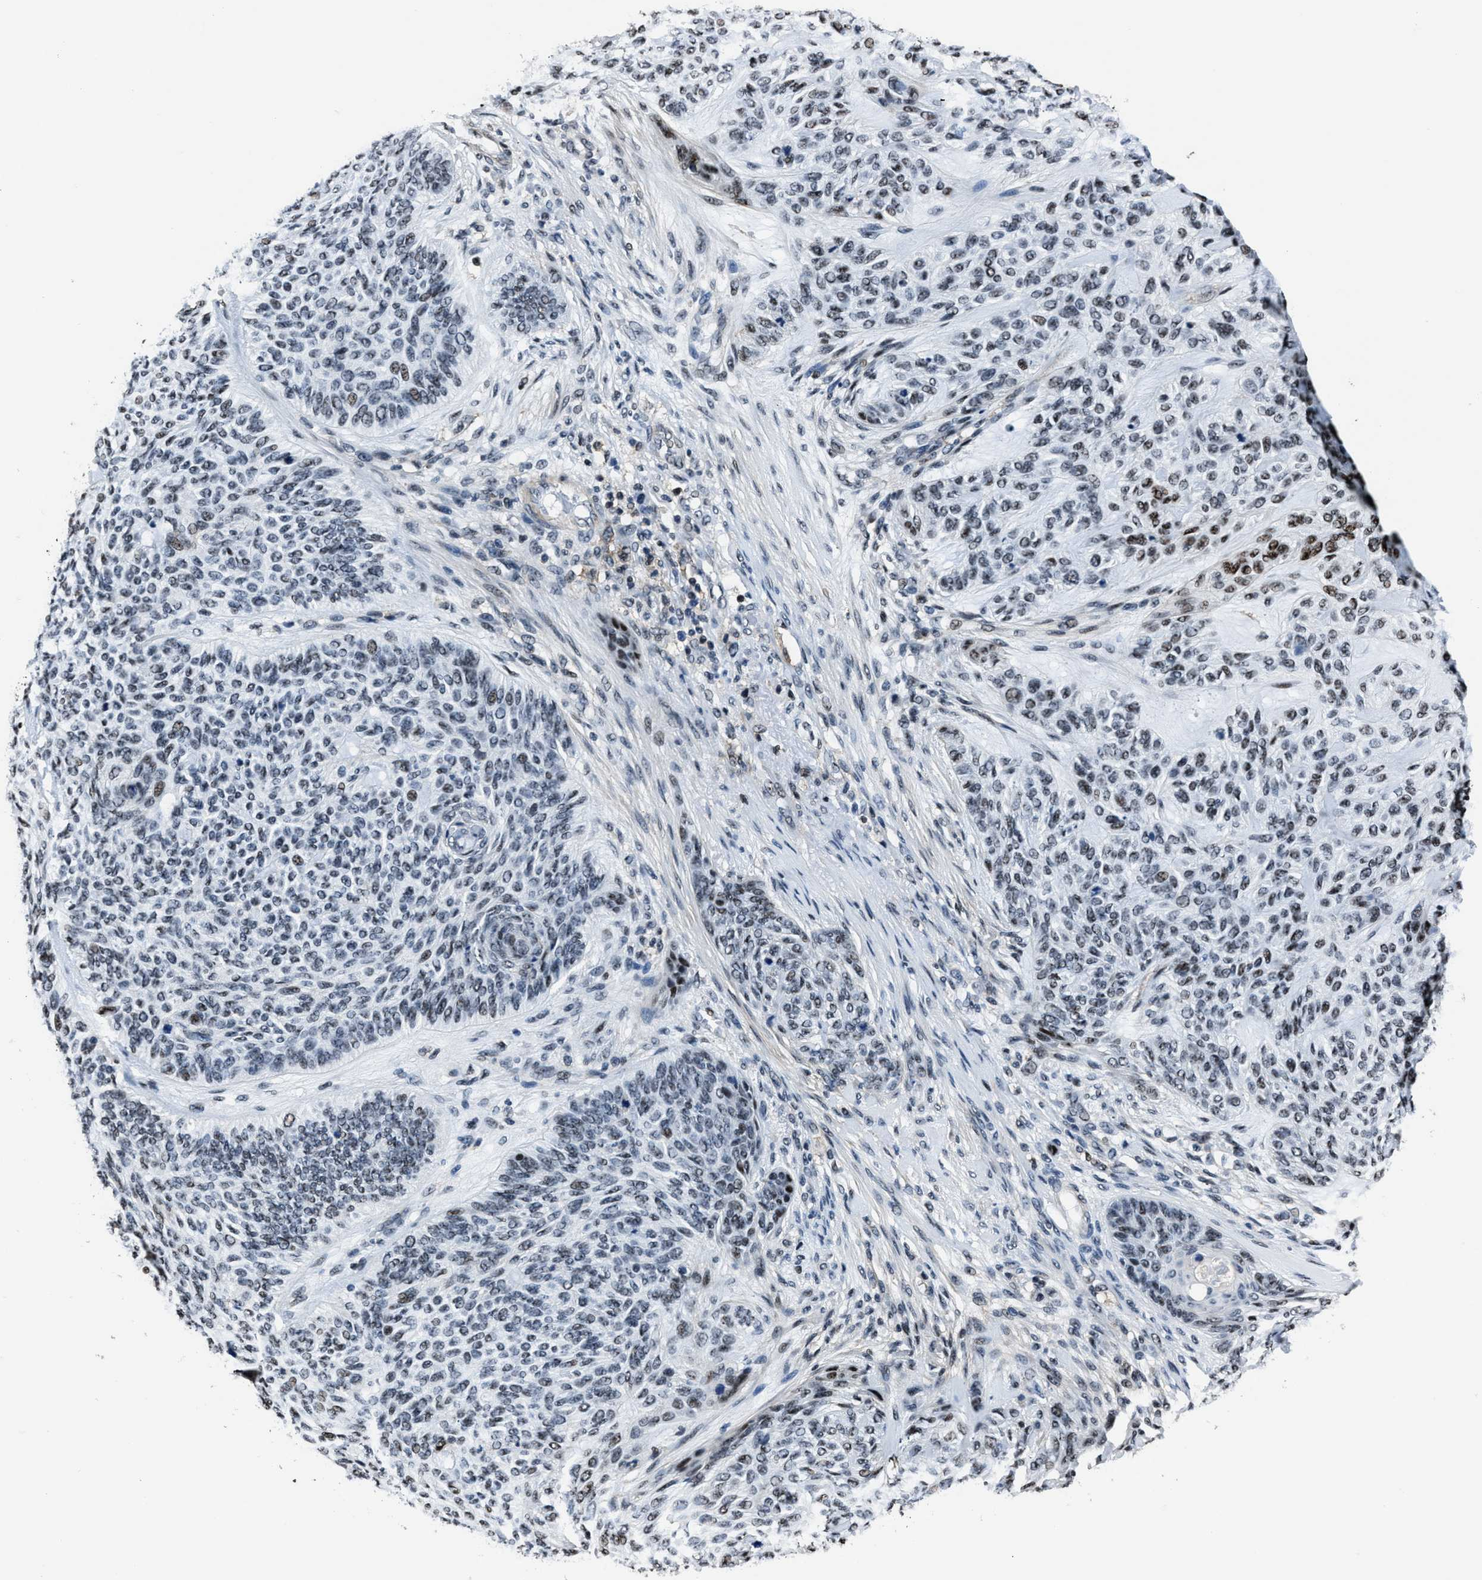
{"staining": {"intensity": "moderate", "quantity": "<25%", "location": "nuclear"}, "tissue": "skin cancer", "cell_type": "Tumor cells", "image_type": "cancer", "snomed": [{"axis": "morphology", "description": "Basal cell carcinoma"}, {"axis": "topography", "description": "Skin"}], "caption": "Protein expression analysis of basal cell carcinoma (skin) displays moderate nuclear staining in approximately <25% of tumor cells.", "gene": "PPIE", "patient": {"sex": "male", "age": 55}}